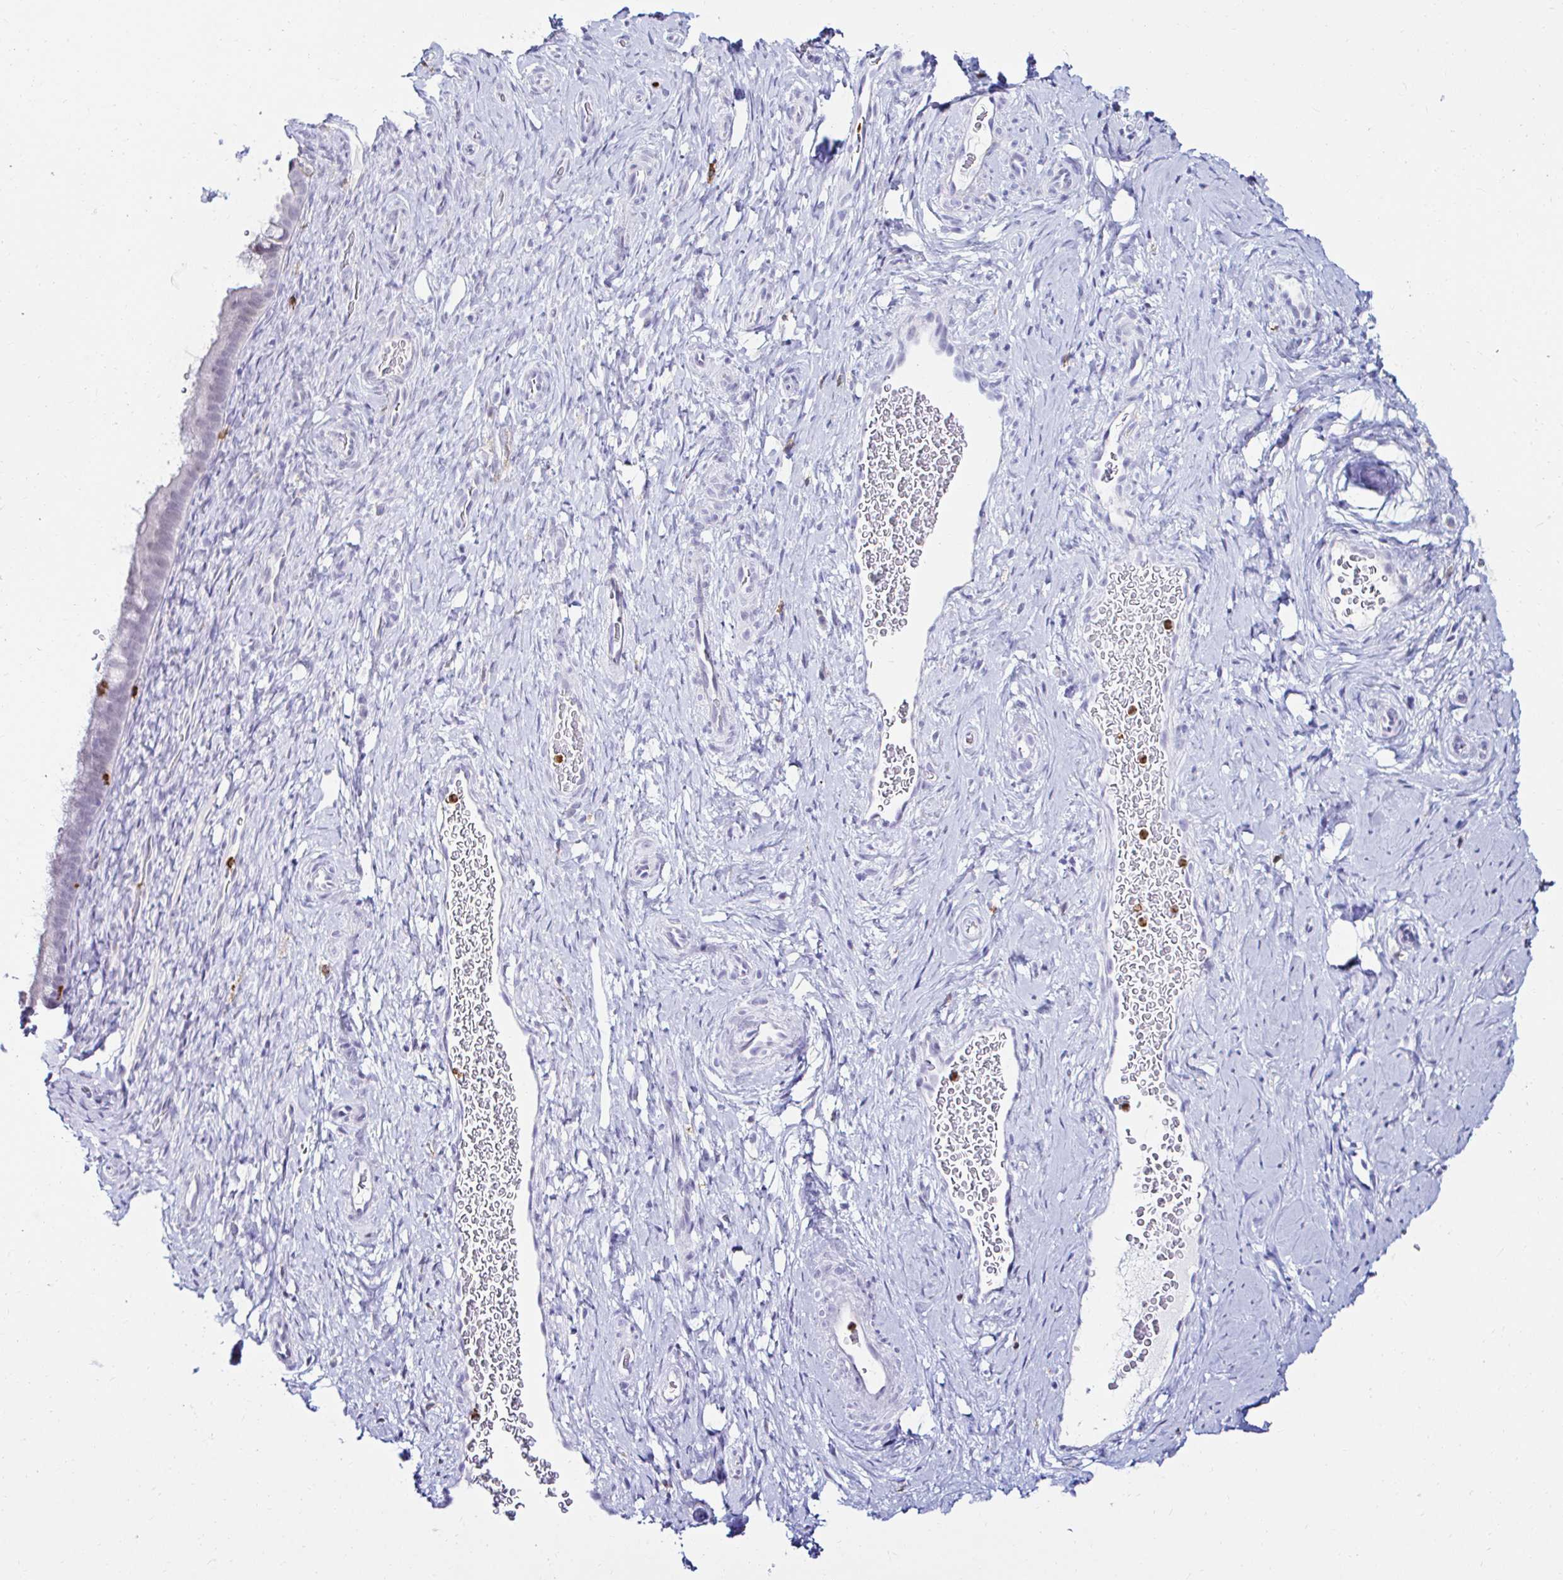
{"staining": {"intensity": "negative", "quantity": "none", "location": "none"}, "tissue": "cervix", "cell_type": "Glandular cells", "image_type": "normal", "snomed": [{"axis": "morphology", "description": "Normal tissue, NOS"}, {"axis": "topography", "description": "Cervix"}], "caption": "Protein analysis of unremarkable cervix shows no significant expression in glandular cells. The staining is performed using DAB brown chromogen with nuclei counter-stained in using hematoxylin.", "gene": "CYBB", "patient": {"sex": "female", "age": 34}}